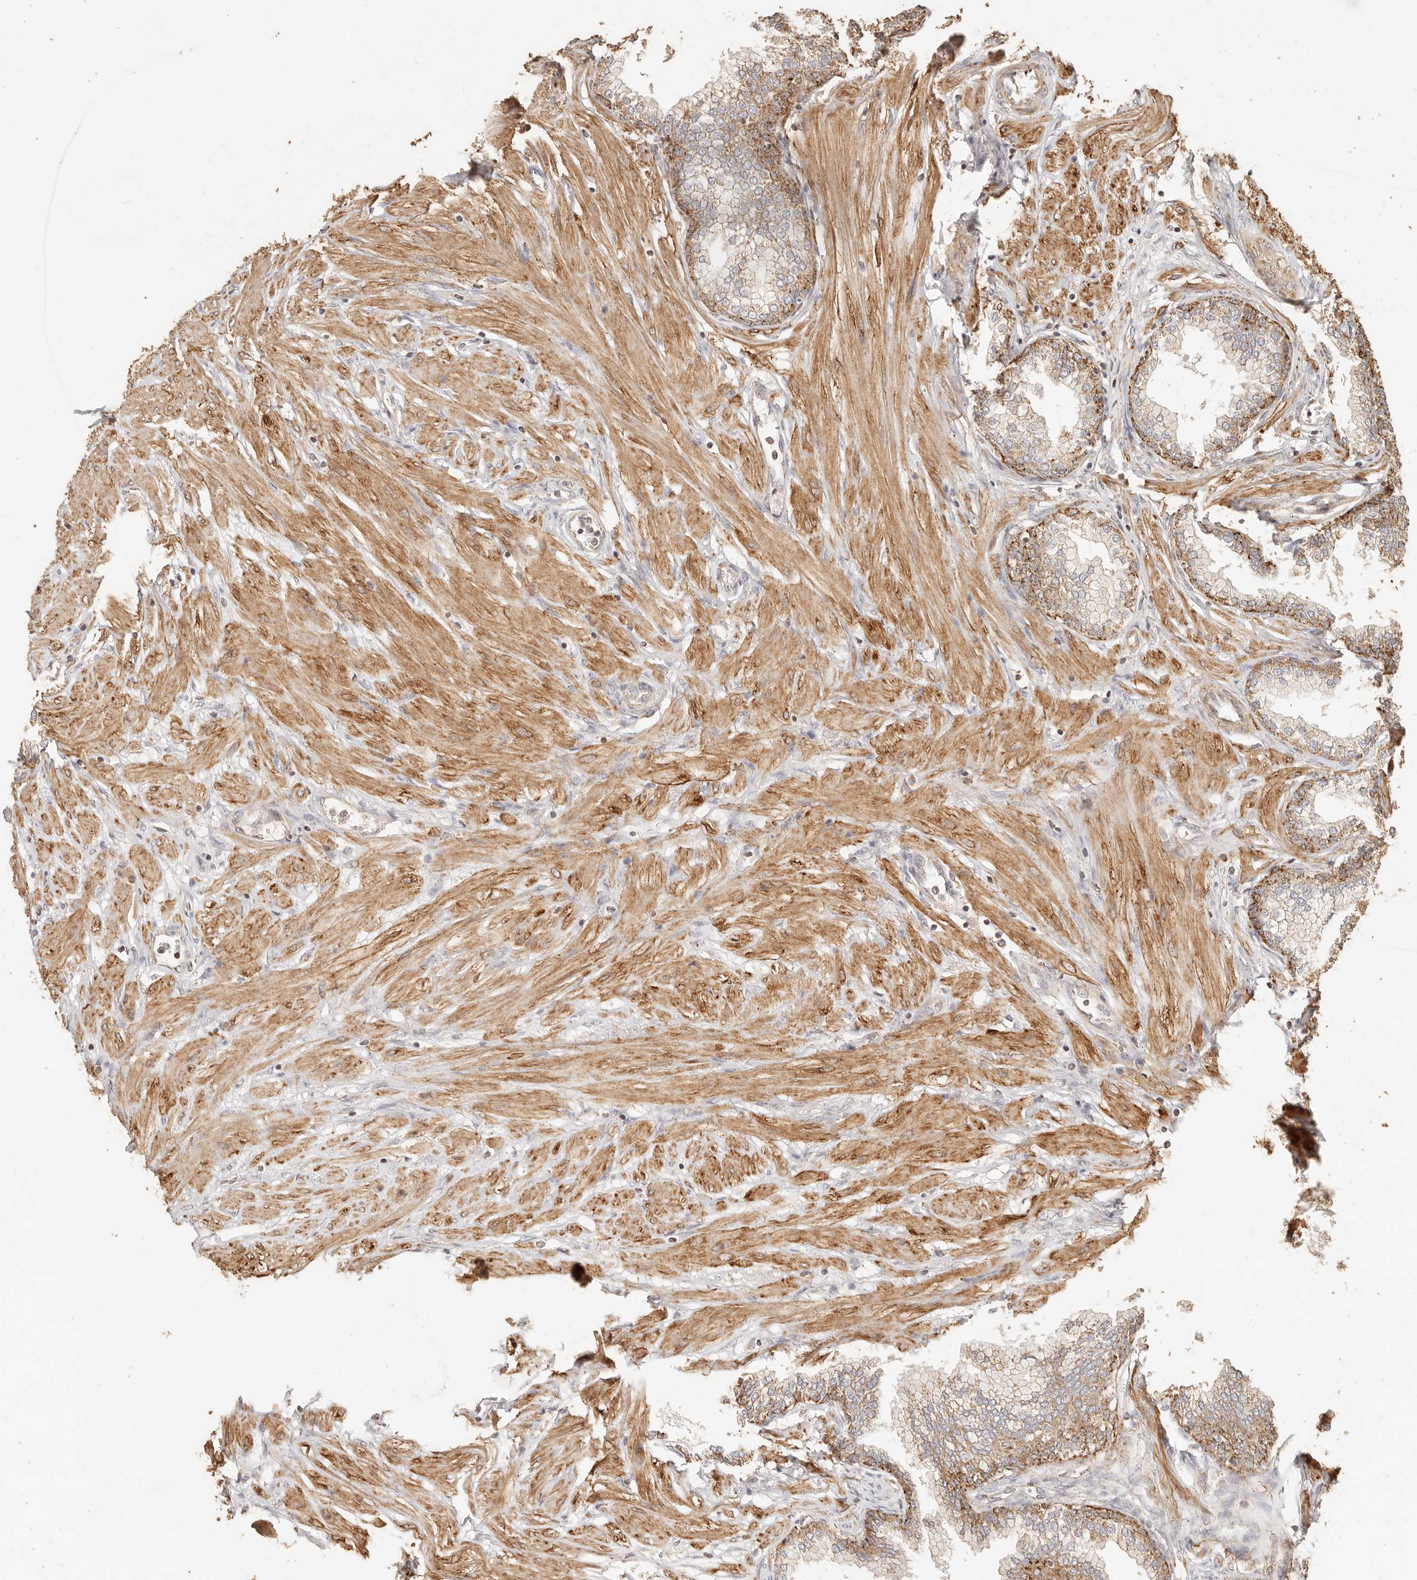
{"staining": {"intensity": "strong", "quantity": "<25%", "location": "cytoplasmic/membranous"}, "tissue": "prostate", "cell_type": "Glandular cells", "image_type": "normal", "snomed": [{"axis": "morphology", "description": "Normal tissue, NOS"}, {"axis": "morphology", "description": "Urothelial carcinoma, Low grade"}, {"axis": "topography", "description": "Urinary bladder"}, {"axis": "topography", "description": "Prostate"}], "caption": "Immunohistochemical staining of benign human prostate exhibits strong cytoplasmic/membranous protein positivity in about <25% of glandular cells.", "gene": "PTPN22", "patient": {"sex": "male", "age": 60}}